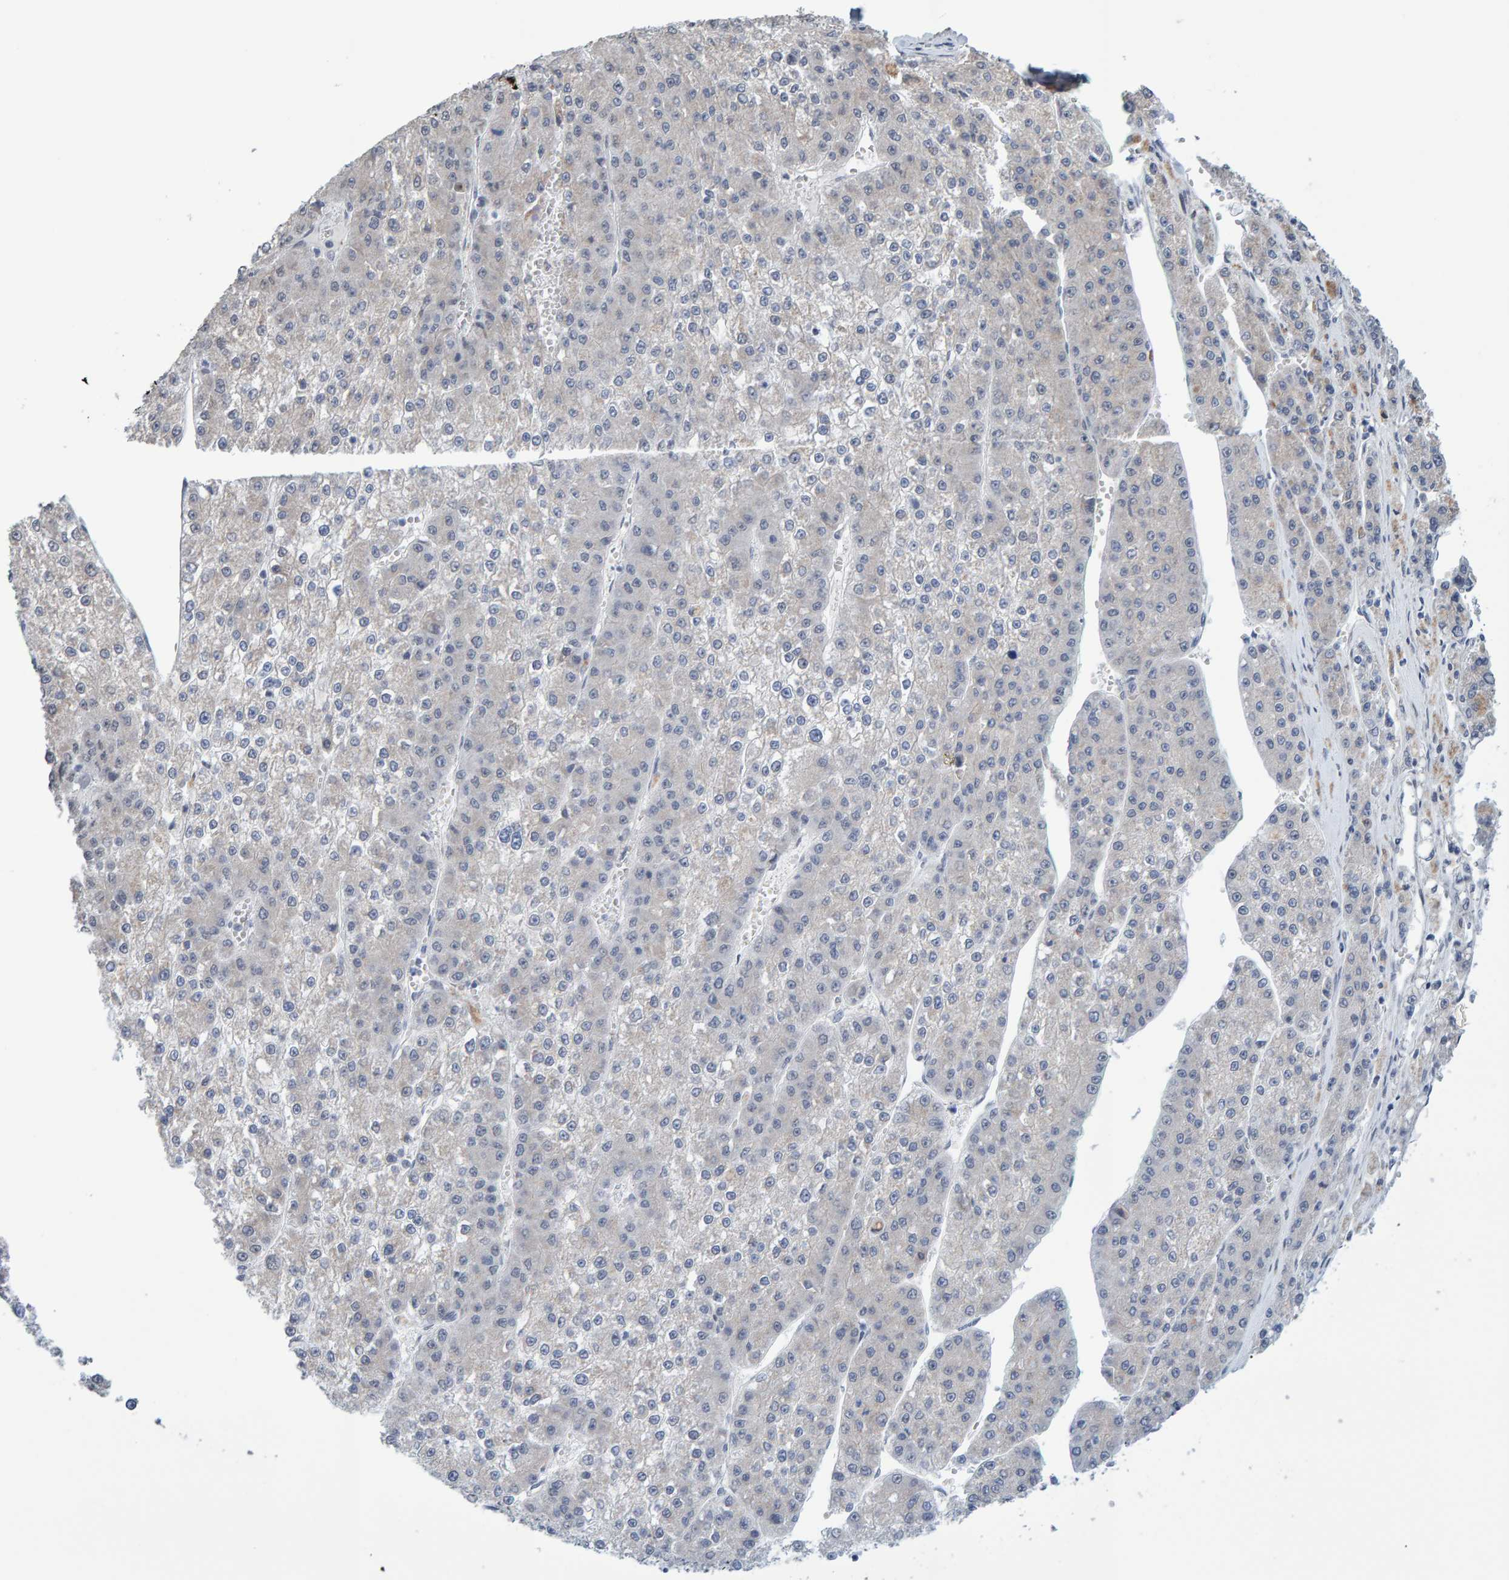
{"staining": {"intensity": "negative", "quantity": "none", "location": "none"}, "tissue": "liver cancer", "cell_type": "Tumor cells", "image_type": "cancer", "snomed": [{"axis": "morphology", "description": "Carcinoma, Hepatocellular, NOS"}, {"axis": "topography", "description": "Liver"}], "caption": "Hepatocellular carcinoma (liver) was stained to show a protein in brown. There is no significant positivity in tumor cells.", "gene": "USP43", "patient": {"sex": "female", "age": 73}}